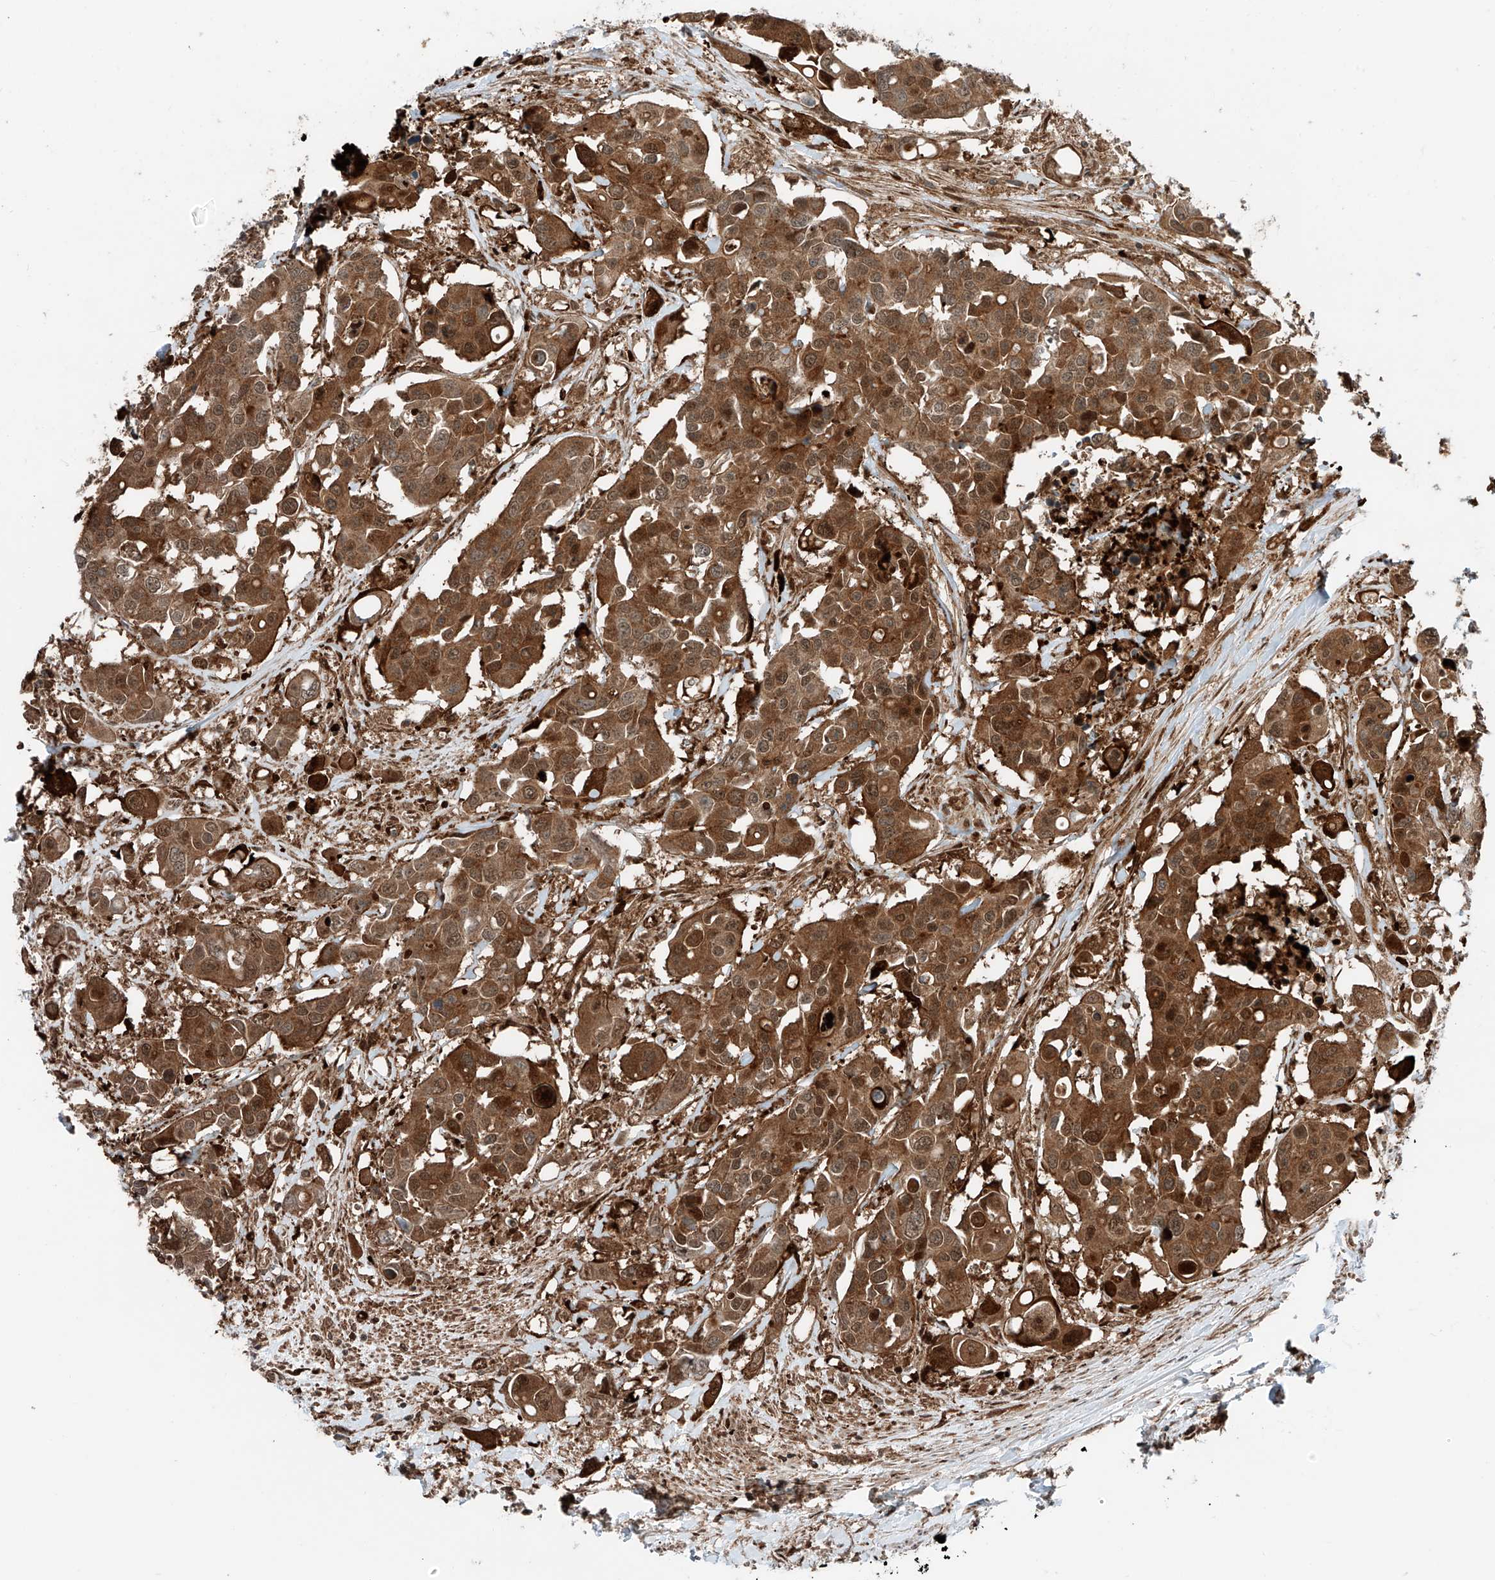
{"staining": {"intensity": "strong", "quantity": ">75%", "location": "cytoplasmic/membranous,nuclear"}, "tissue": "colorectal cancer", "cell_type": "Tumor cells", "image_type": "cancer", "snomed": [{"axis": "morphology", "description": "Adenocarcinoma, NOS"}, {"axis": "topography", "description": "Colon"}], "caption": "About >75% of tumor cells in colorectal adenocarcinoma display strong cytoplasmic/membranous and nuclear protein positivity as visualized by brown immunohistochemical staining.", "gene": "USP48", "patient": {"sex": "male", "age": 77}}